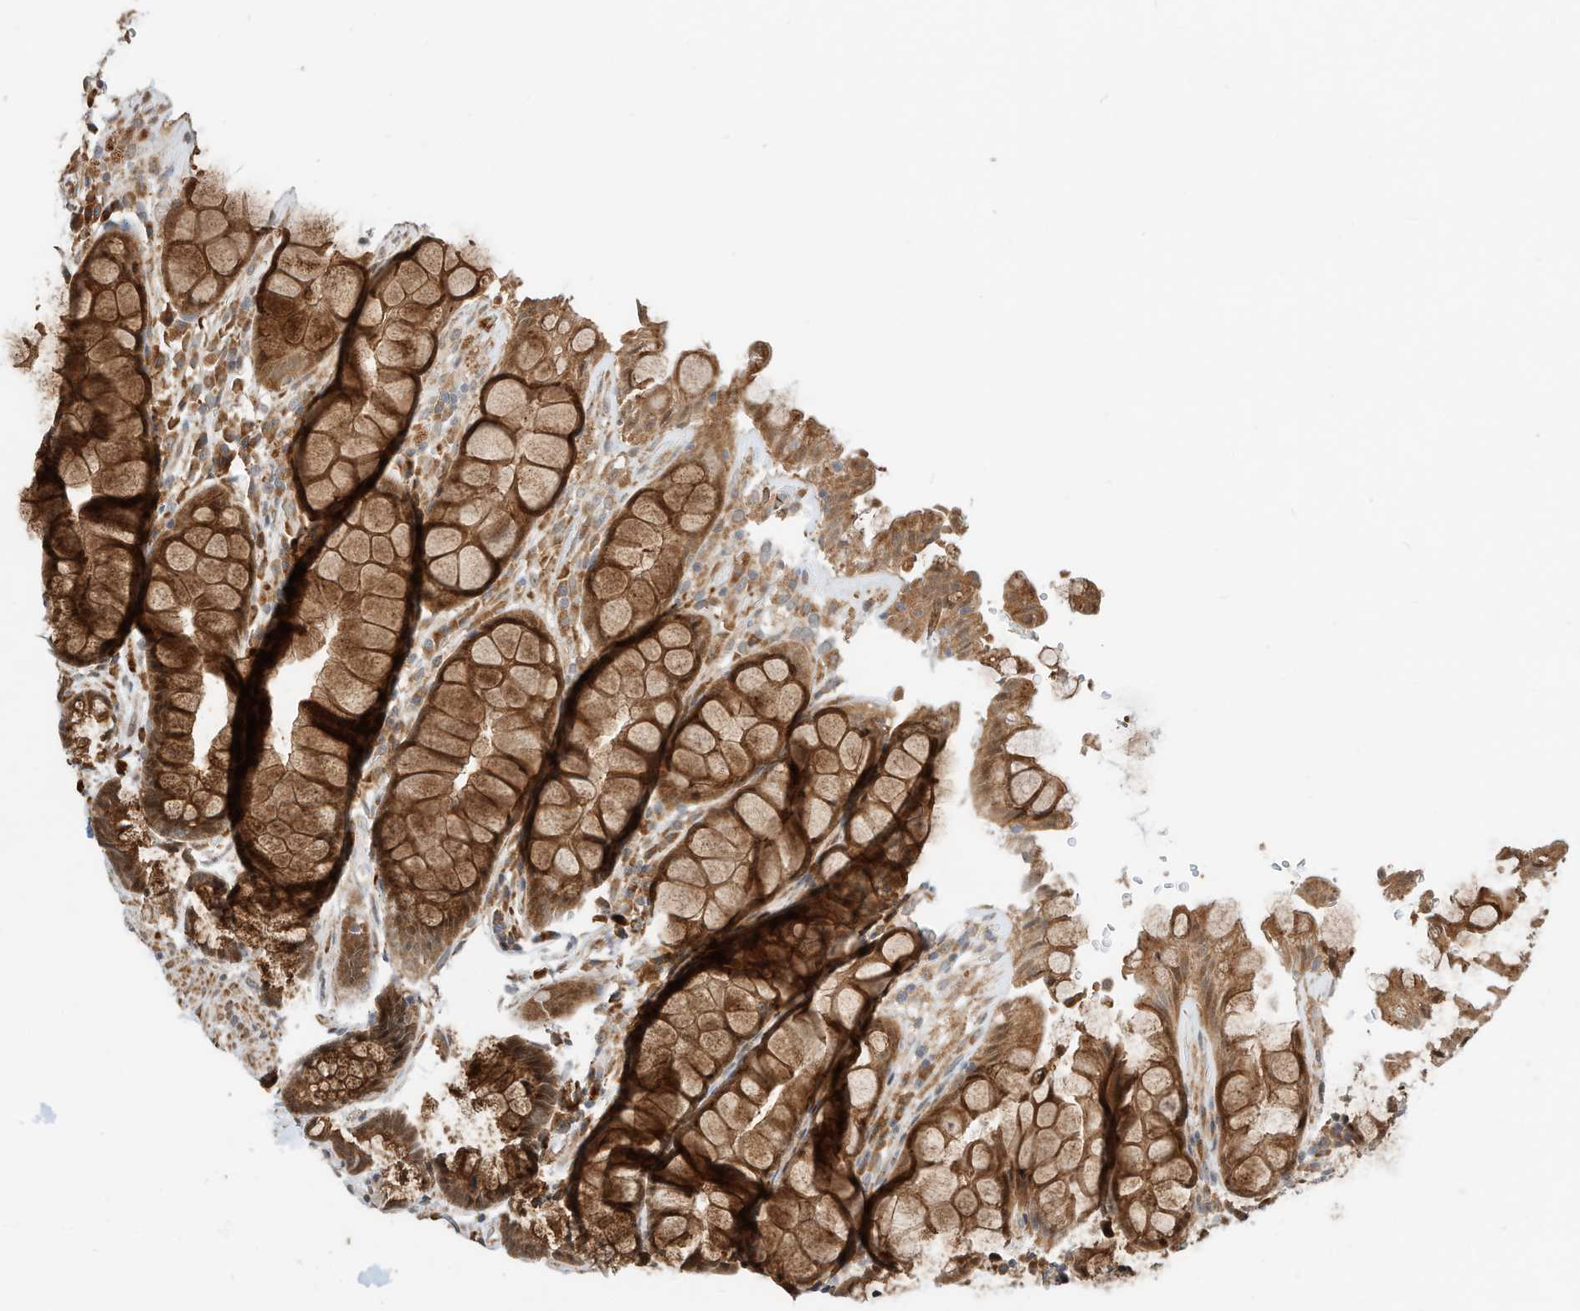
{"staining": {"intensity": "strong", "quantity": ">75%", "location": "cytoplasmic/membranous"}, "tissue": "rectum", "cell_type": "Glandular cells", "image_type": "normal", "snomed": [{"axis": "morphology", "description": "Normal tissue, NOS"}, {"axis": "topography", "description": "Rectum"}], "caption": "Normal rectum was stained to show a protein in brown. There is high levels of strong cytoplasmic/membranous expression in about >75% of glandular cells.", "gene": "CPAMD8", "patient": {"sex": "male", "age": 64}}